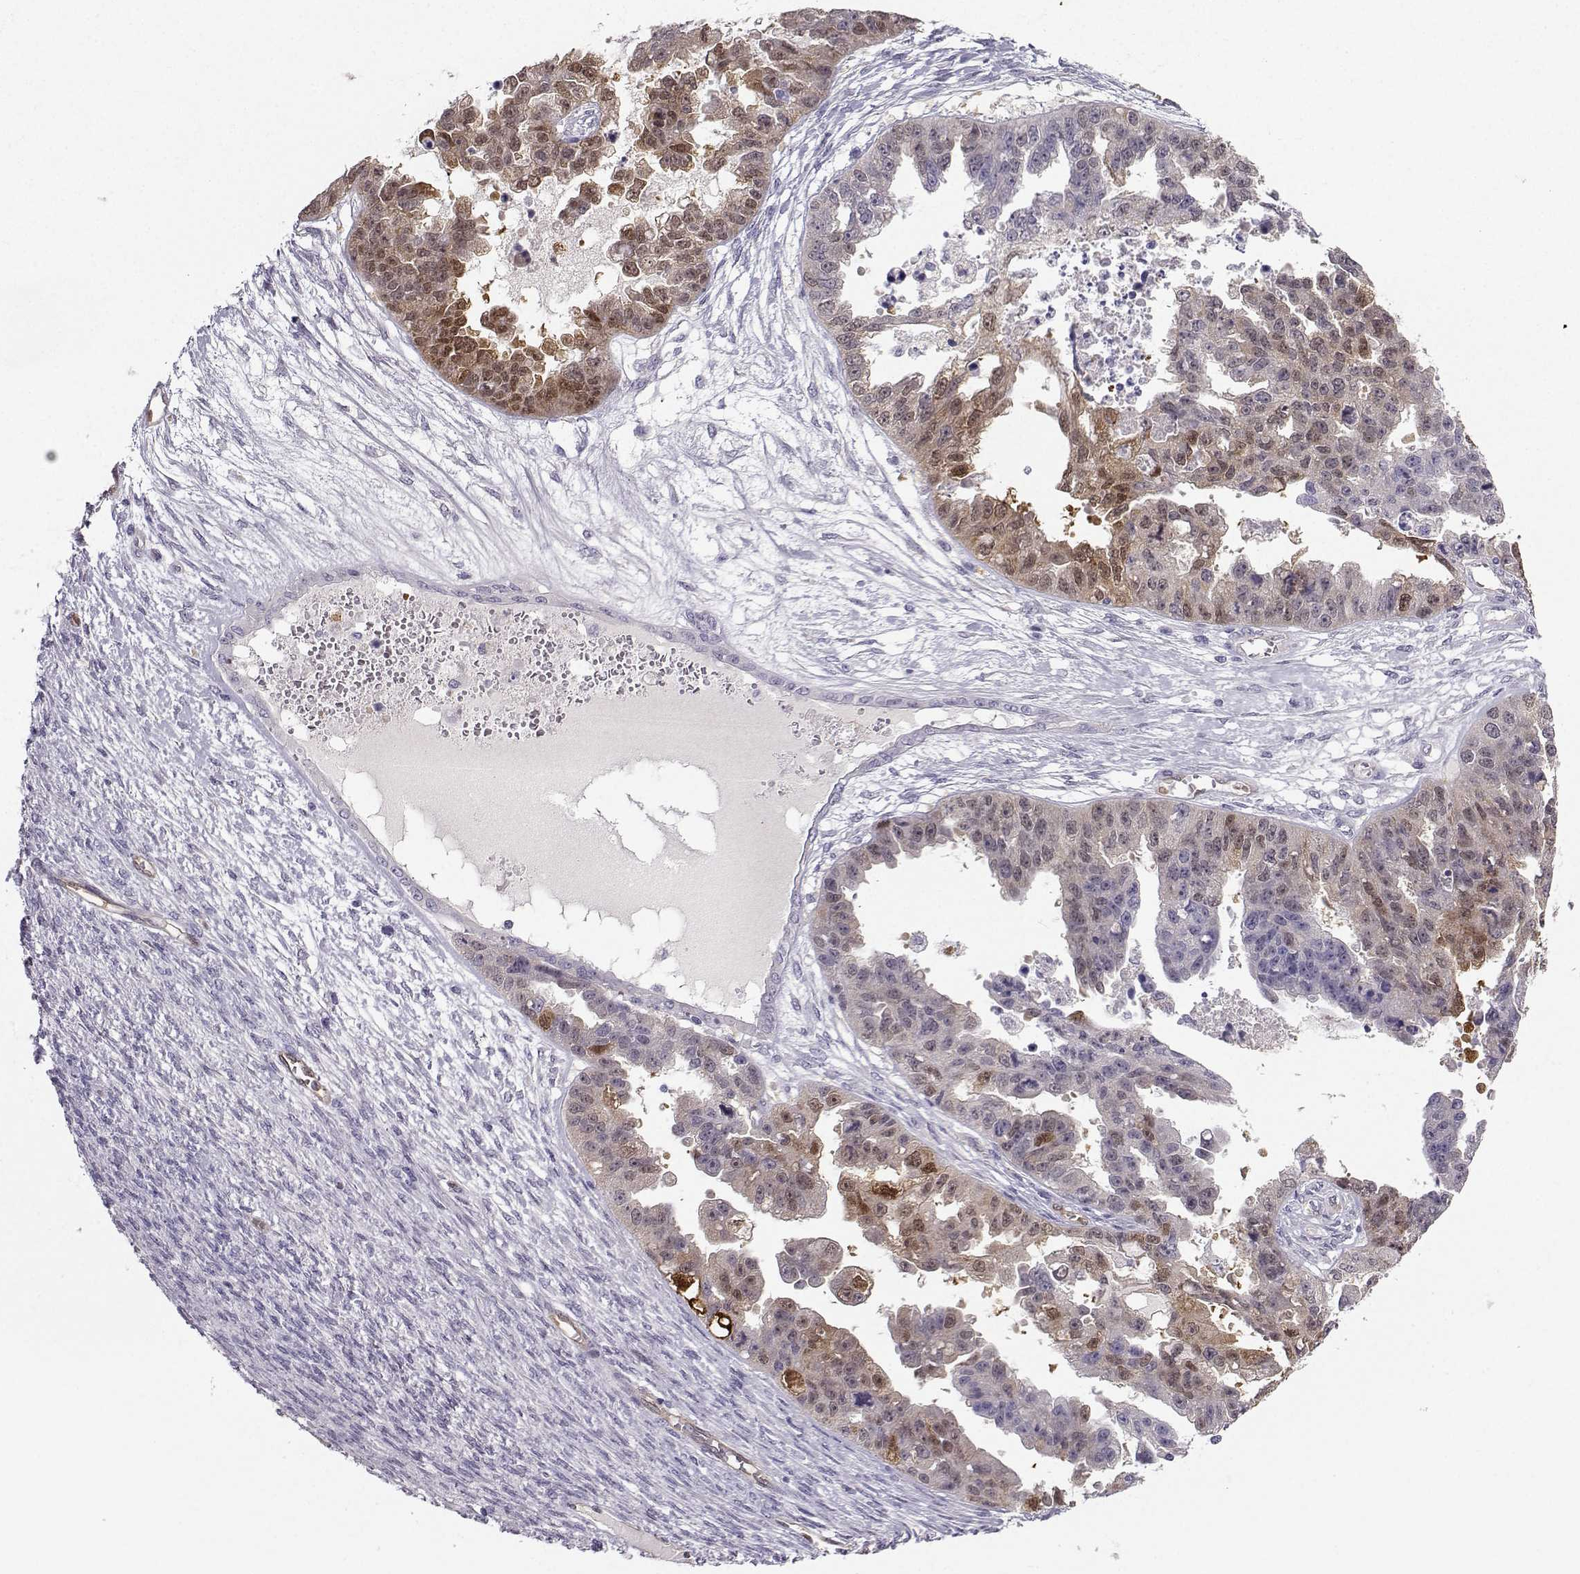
{"staining": {"intensity": "strong", "quantity": "<25%", "location": "cytoplasmic/membranous"}, "tissue": "ovarian cancer", "cell_type": "Tumor cells", "image_type": "cancer", "snomed": [{"axis": "morphology", "description": "Cystadenocarcinoma, serous, NOS"}, {"axis": "topography", "description": "Ovary"}], "caption": "Tumor cells reveal medium levels of strong cytoplasmic/membranous staining in approximately <25% of cells in ovarian cancer.", "gene": "NQO1", "patient": {"sex": "female", "age": 58}}